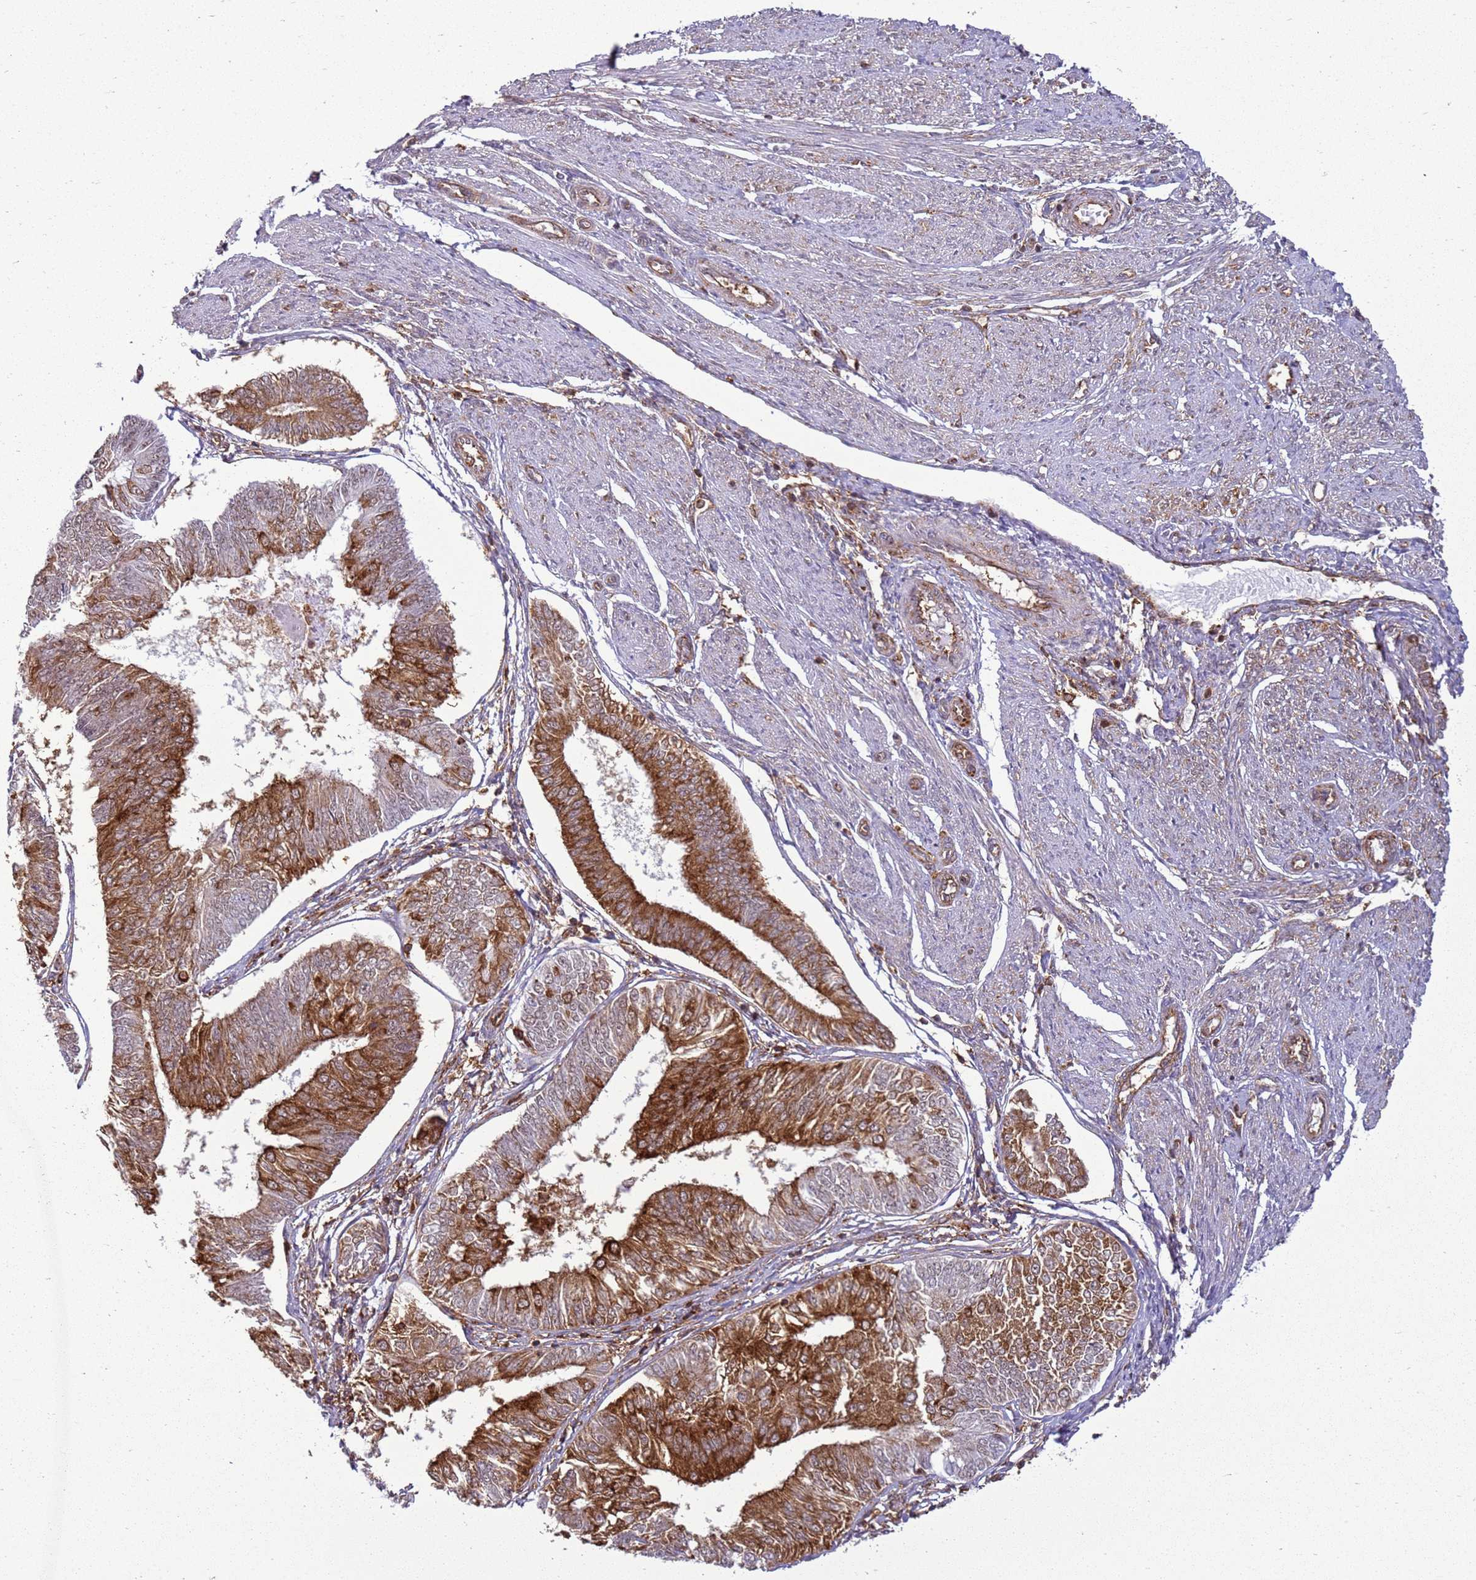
{"staining": {"intensity": "strong", "quantity": "25%-75%", "location": "cytoplasmic/membranous"}, "tissue": "endometrial cancer", "cell_type": "Tumor cells", "image_type": "cancer", "snomed": [{"axis": "morphology", "description": "Adenocarcinoma, NOS"}, {"axis": "topography", "description": "Endometrium"}], "caption": "Immunohistochemical staining of human endometrial adenocarcinoma reveals high levels of strong cytoplasmic/membranous protein positivity in approximately 25%-75% of tumor cells. (DAB (3,3'-diaminobenzidine) = brown stain, brightfield microscopy at high magnification).", "gene": "GABRE", "patient": {"sex": "female", "age": 58}}